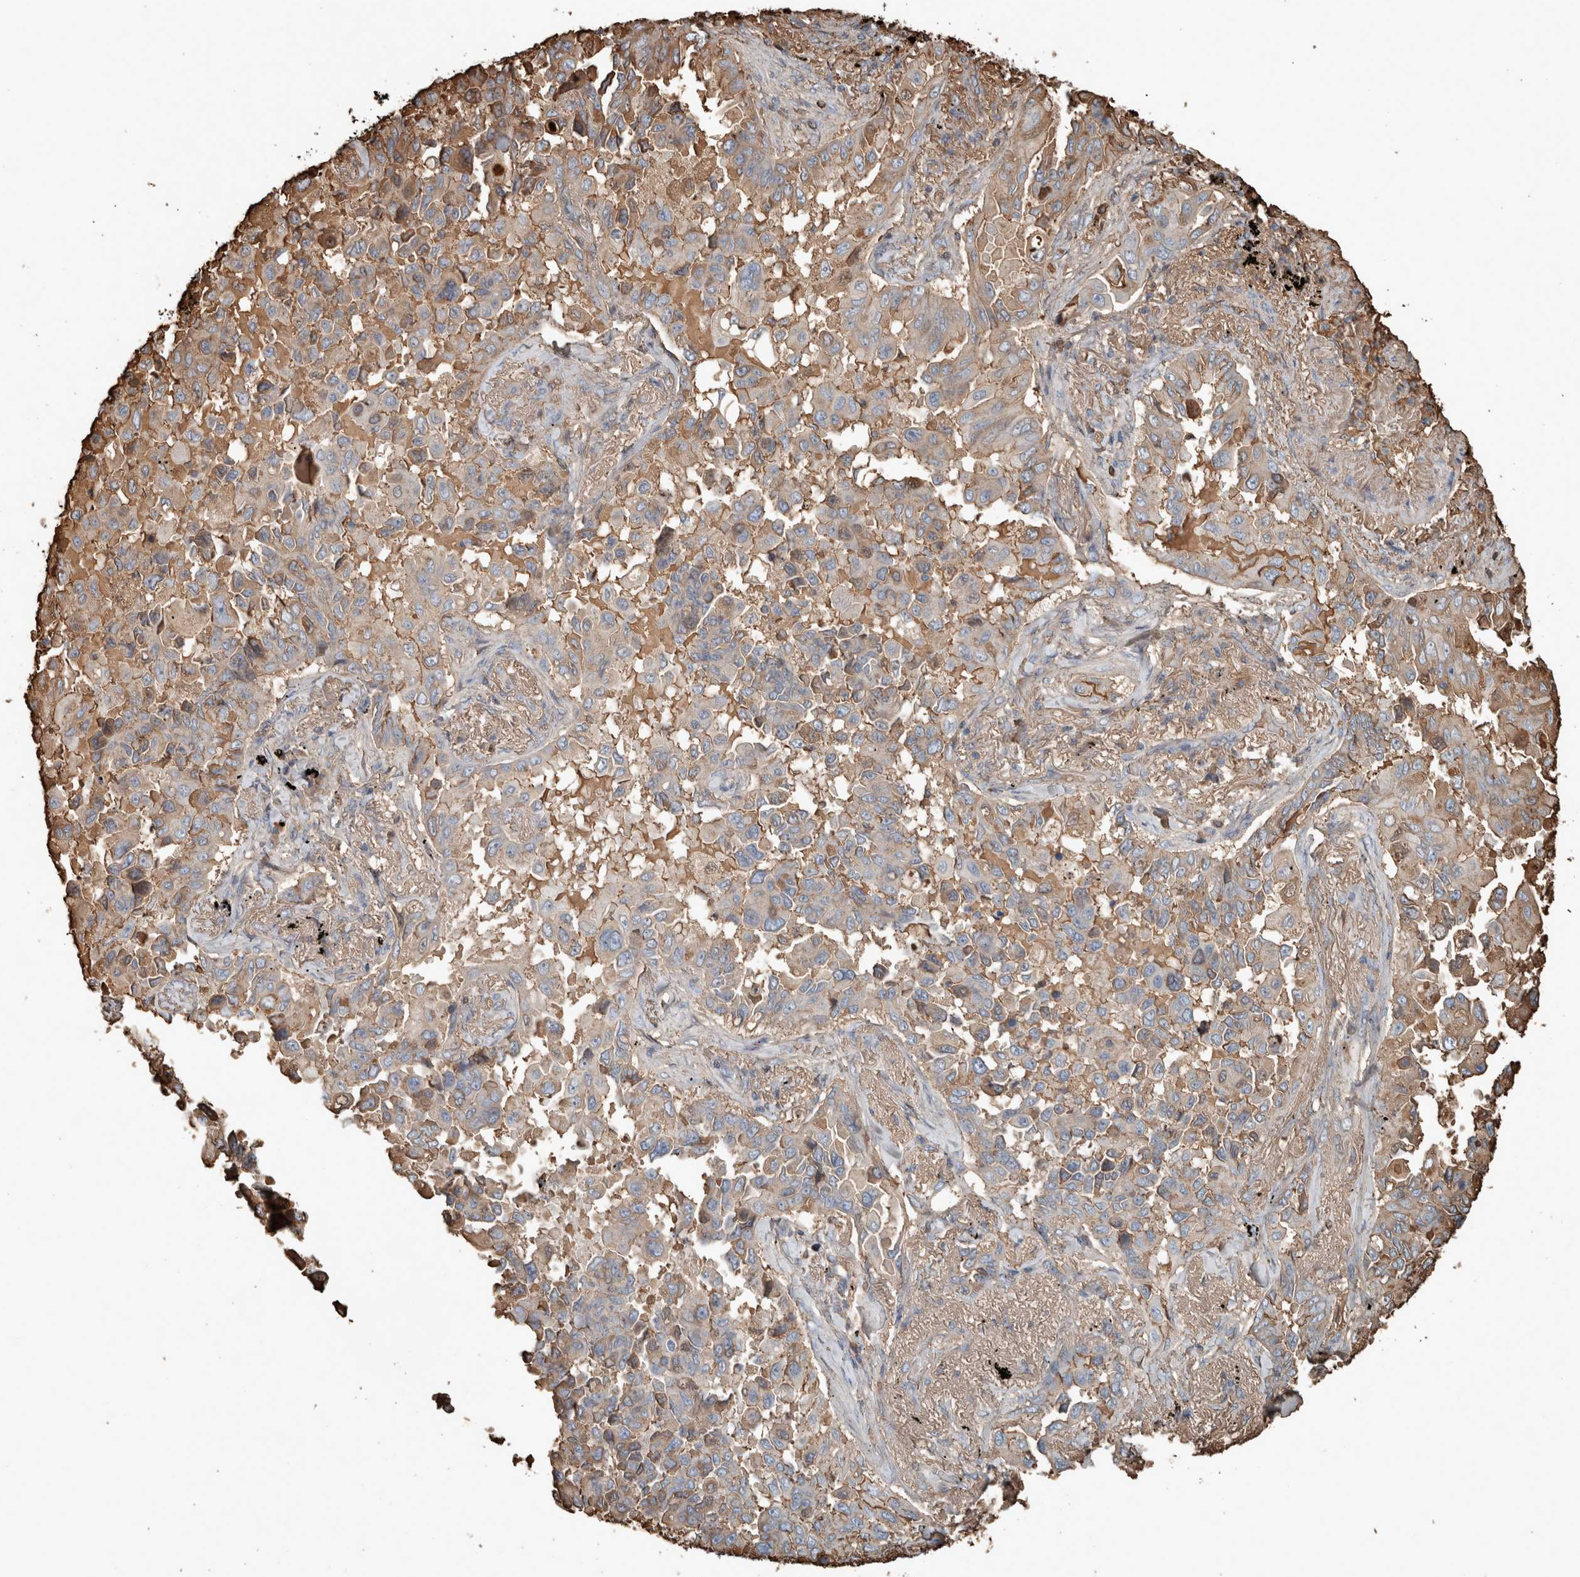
{"staining": {"intensity": "weak", "quantity": "25%-75%", "location": "cytoplasmic/membranous"}, "tissue": "lung cancer", "cell_type": "Tumor cells", "image_type": "cancer", "snomed": [{"axis": "morphology", "description": "Adenocarcinoma, NOS"}, {"axis": "topography", "description": "Lung"}], "caption": "Lung cancer (adenocarcinoma) tissue shows weak cytoplasmic/membranous positivity in approximately 25%-75% of tumor cells, visualized by immunohistochemistry.", "gene": "USP34", "patient": {"sex": "female", "age": 67}}